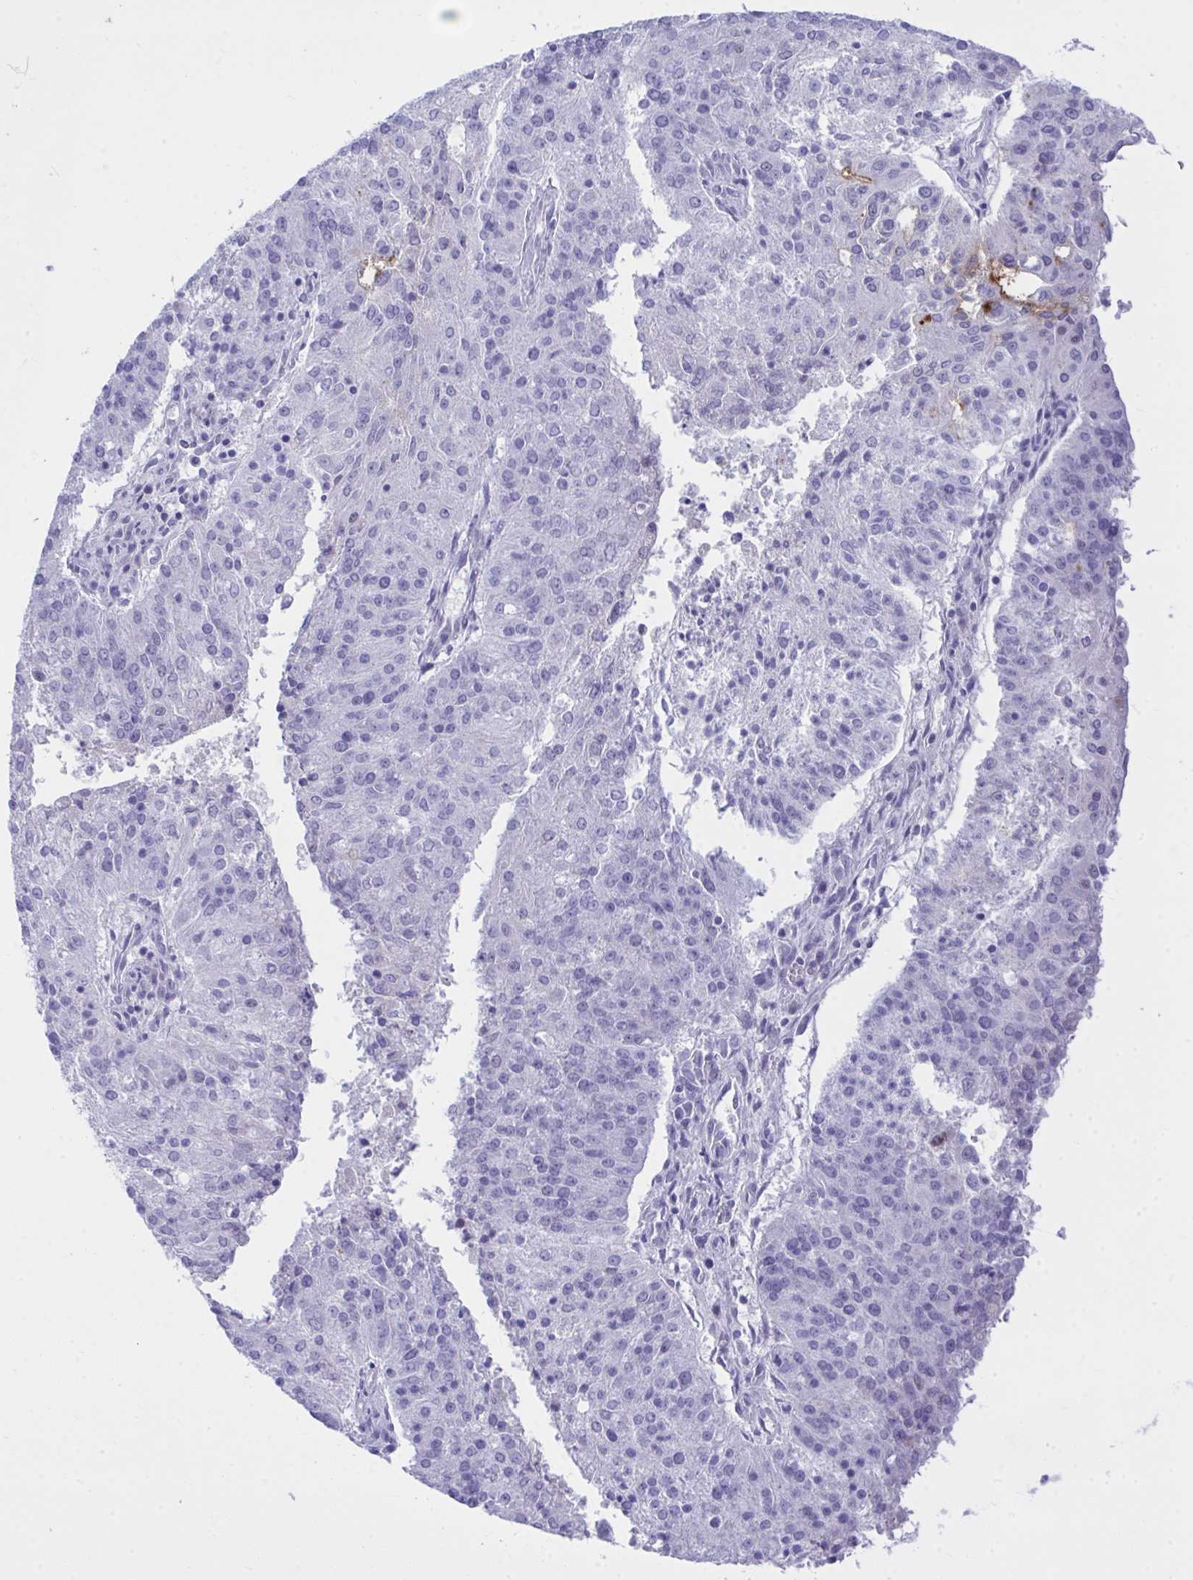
{"staining": {"intensity": "moderate", "quantity": "<25%", "location": "cytoplasmic/membranous"}, "tissue": "endometrial cancer", "cell_type": "Tumor cells", "image_type": "cancer", "snomed": [{"axis": "morphology", "description": "Adenocarcinoma, NOS"}, {"axis": "topography", "description": "Endometrium"}], "caption": "This histopathology image demonstrates endometrial cancer (adenocarcinoma) stained with immunohistochemistry (IHC) to label a protein in brown. The cytoplasmic/membranous of tumor cells show moderate positivity for the protein. Nuclei are counter-stained blue.", "gene": "OR5F1", "patient": {"sex": "female", "age": 82}}